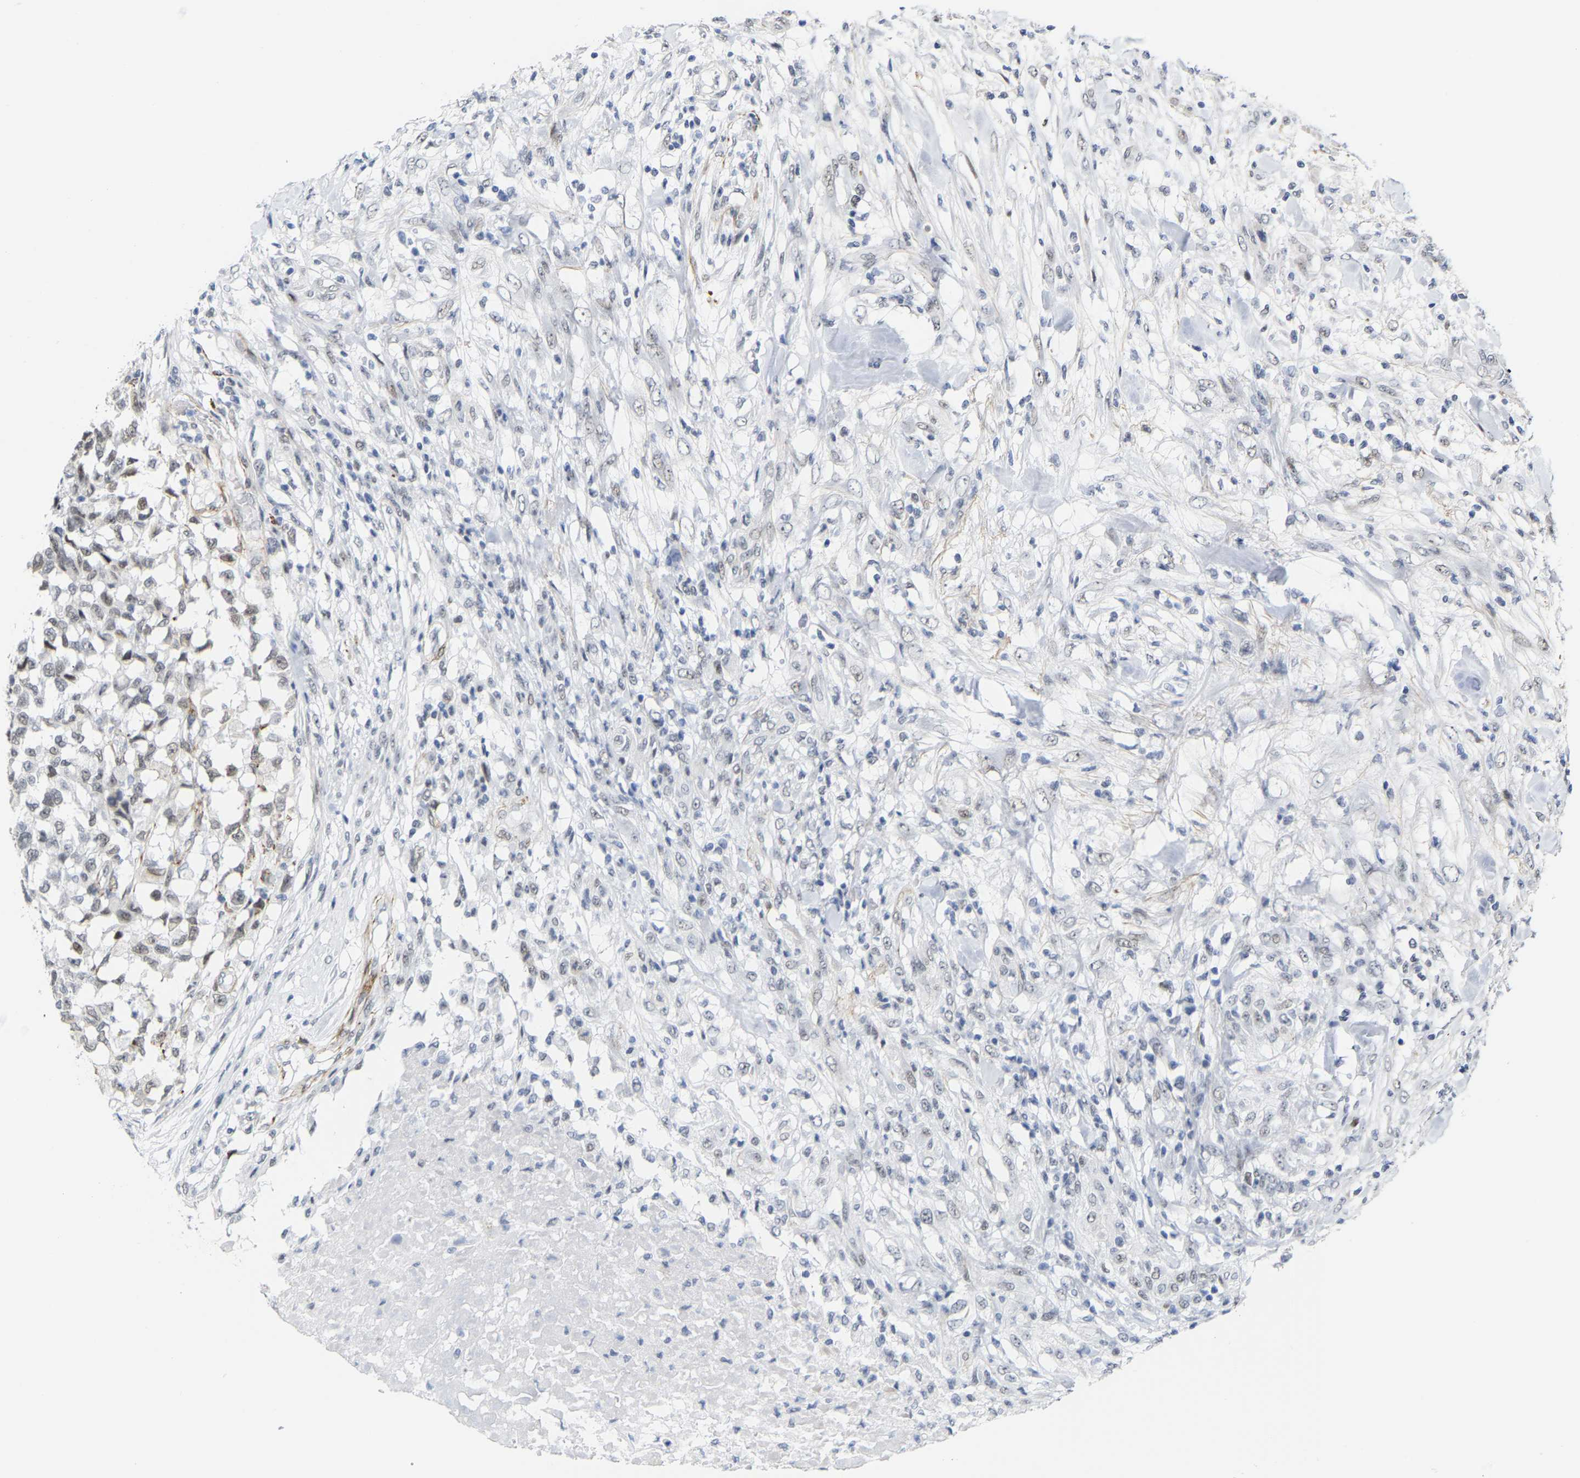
{"staining": {"intensity": "weak", "quantity": "25%-75%", "location": "nuclear"}, "tissue": "testis cancer", "cell_type": "Tumor cells", "image_type": "cancer", "snomed": [{"axis": "morphology", "description": "Seminoma, NOS"}, {"axis": "topography", "description": "Testis"}], "caption": "Immunohistochemistry (IHC) of human testis seminoma exhibits low levels of weak nuclear expression in about 25%-75% of tumor cells.", "gene": "FAM180A", "patient": {"sex": "male", "age": 59}}